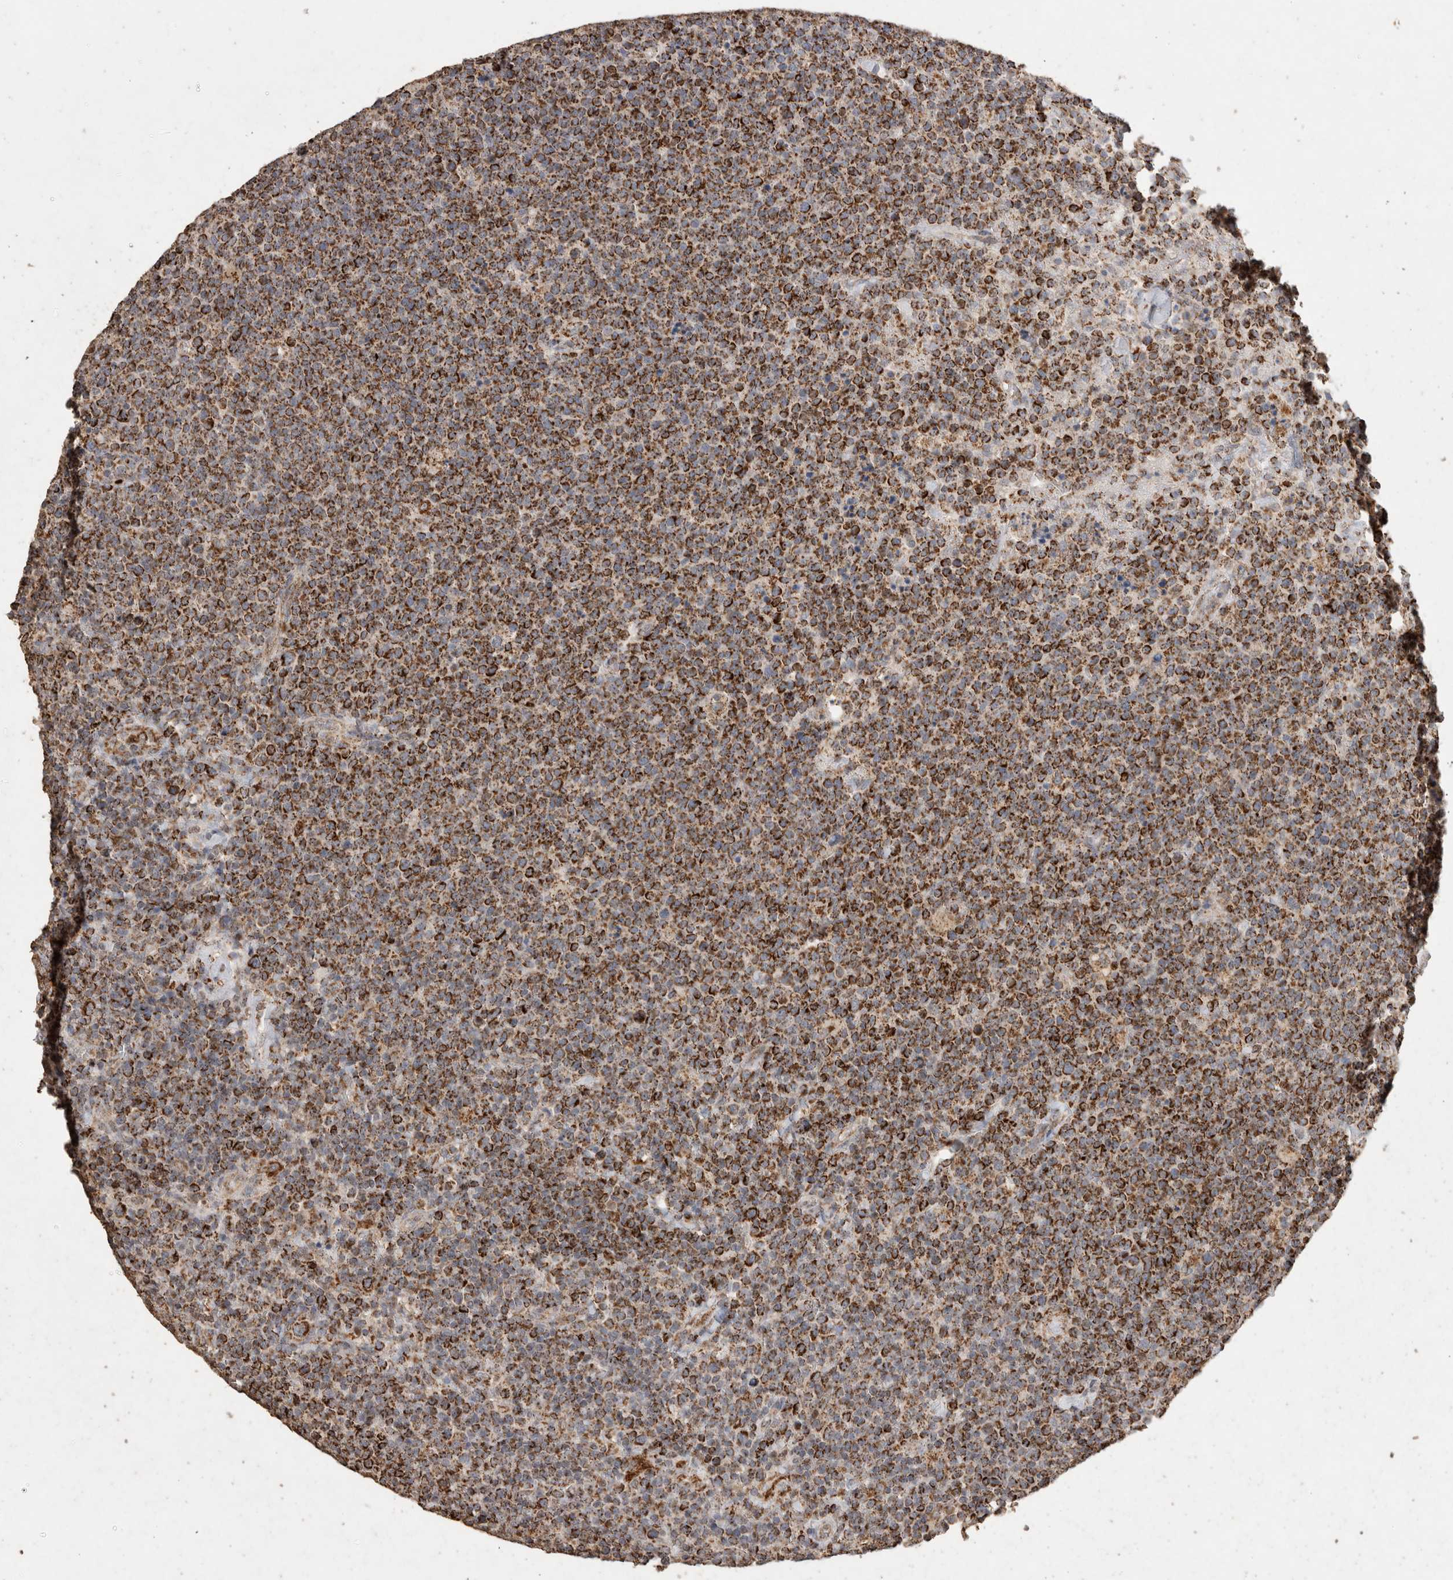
{"staining": {"intensity": "strong", "quantity": ">75%", "location": "cytoplasmic/membranous"}, "tissue": "lymphoma", "cell_type": "Tumor cells", "image_type": "cancer", "snomed": [{"axis": "morphology", "description": "Malignant lymphoma, non-Hodgkin's type, High grade"}, {"axis": "topography", "description": "Lymph node"}], "caption": "Malignant lymphoma, non-Hodgkin's type (high-grade) stained for a protein (brown) shows strong cytoplasmic/membranous positive staining in approximately >75% of tumor cells.", "gene": "ACADM", "patient": {"sex": "male", "age": 61}}